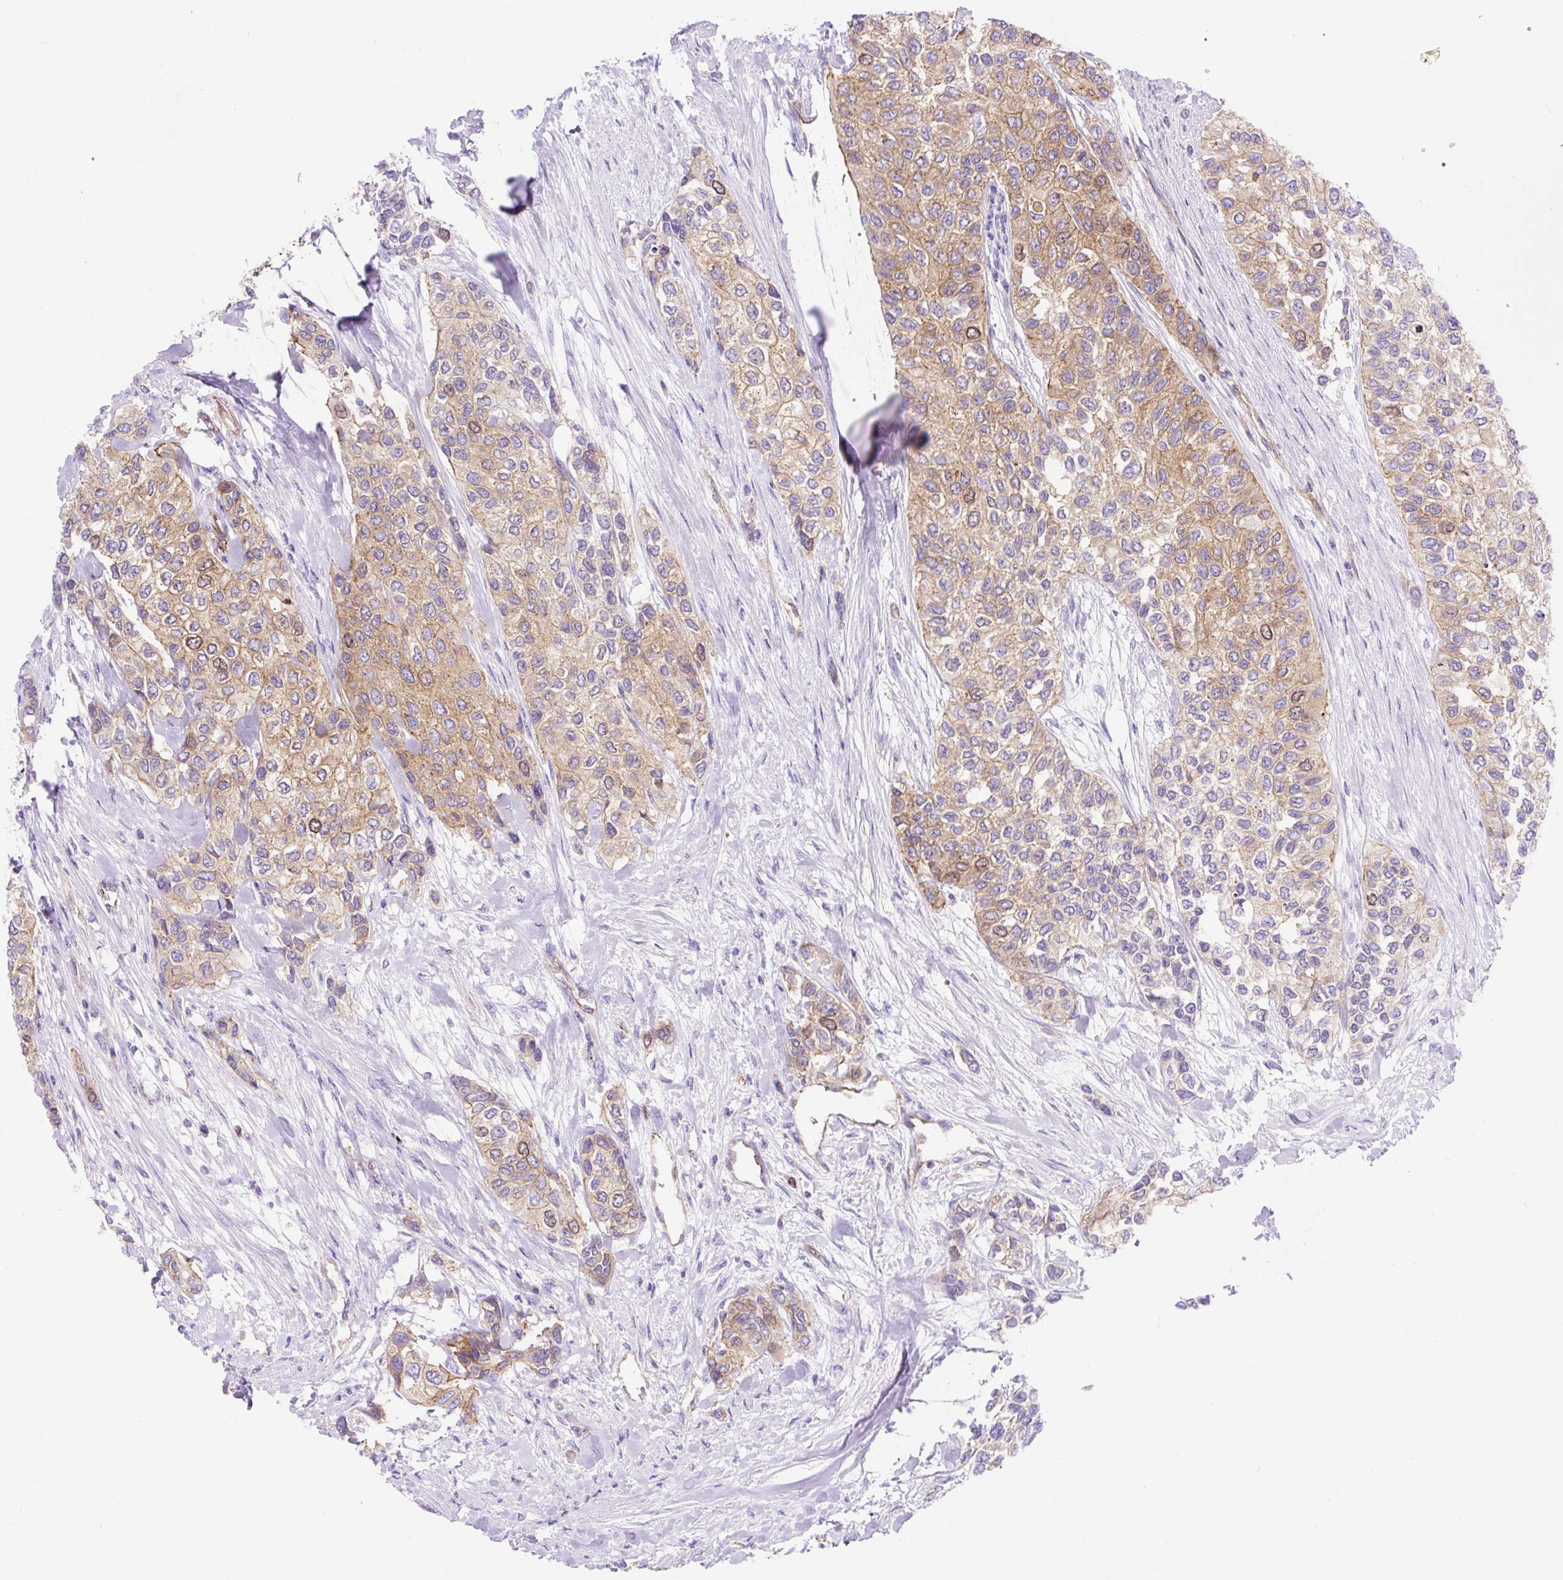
{"staining": {"intensity": "moderate", "quantity": "25%-75%", "location": "cytoplasmic/membranous"}, "tissue": "urothelial cancer", "cell_type": "Tumor cells", "image_type": "cancer", "snomed": [{"axis": "morphology", "description": "Normal tissue, NOS"}, {"axis": "morphology", "description": "Urothelial carcinoma, High grade"}, {"axis": "topography", "description": "Vascular tissue"}, {"axis": "topography", "description": "Urinary bladder"}], "caption": "The micrograph displays immunohistochemical staining of urothelial carcinoma (high-grade). There is moderate cytoplasmic/membranous expression is seen in about 25%-75% of tumor cells. The protein is stained brown, and the nuclei are stained in blue (DAB (3,3'-diaminobenzidine) IHC with brightfield microscopy, high magnification).", "gene": "HIP1R", "patient": {"sex": "female", "age": 56}}